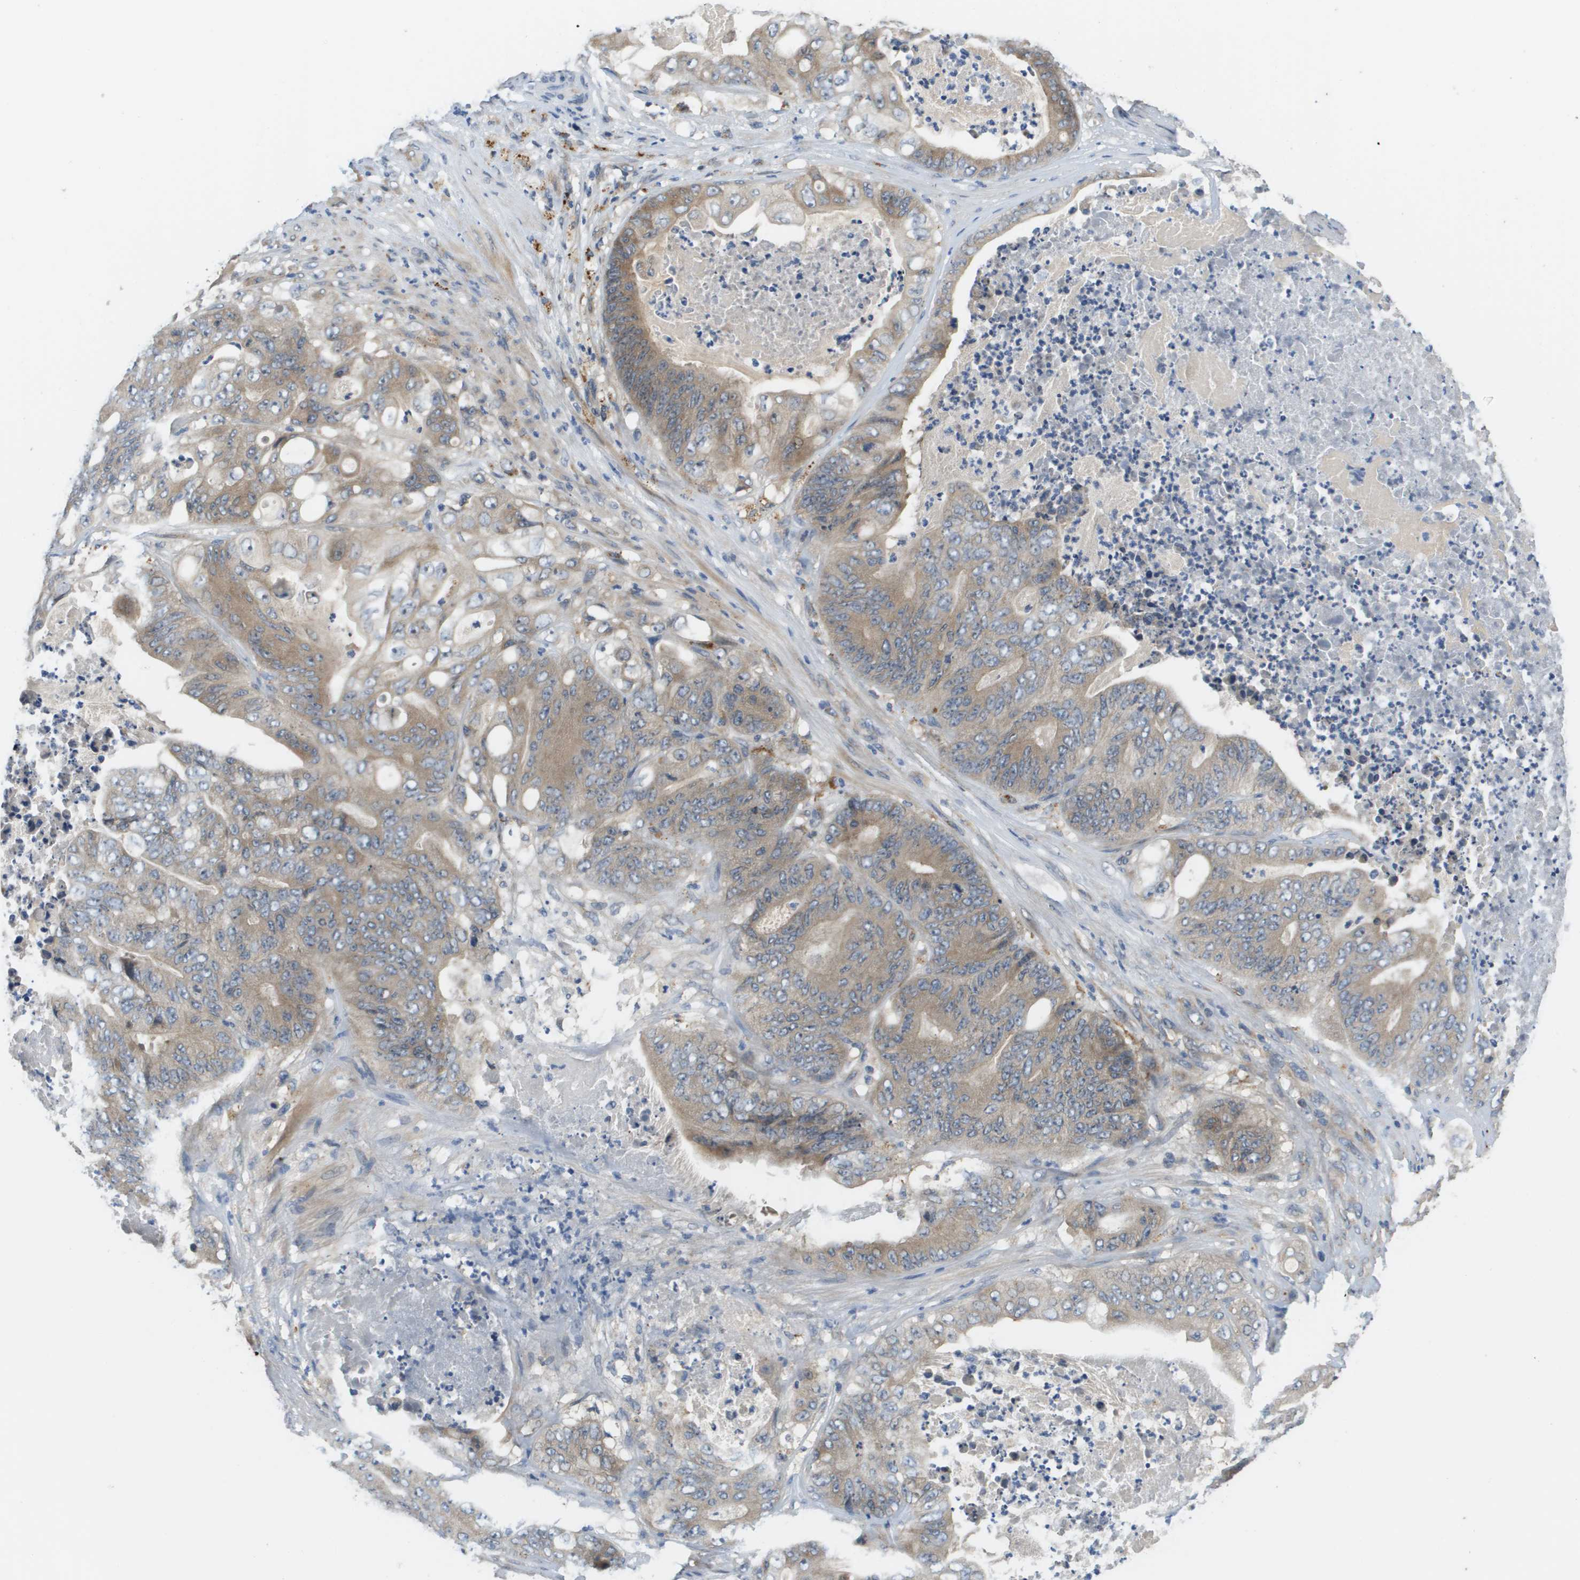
{"staining": {"intensity": "weak", "quantity": ">75%", "location": "cytoplasmic/membranous"}, "tissue": "stomach cancer", "cell_type": "Tumor cells", "image_type": "cancer", "snomed": [{"axis": "morphology", "description": "Adenocarcinoma, NOS"}, {"axis": "topography", "description": "Stomach"}], "caption": "Immunohistochemical staining of human stomach cancer demonstrates weak cytoplasmic/membranous protein expression in approximately >75% of tumor cells.", "gene": "SLC25A20", "patient": {"sex": "female", "age": 73}}